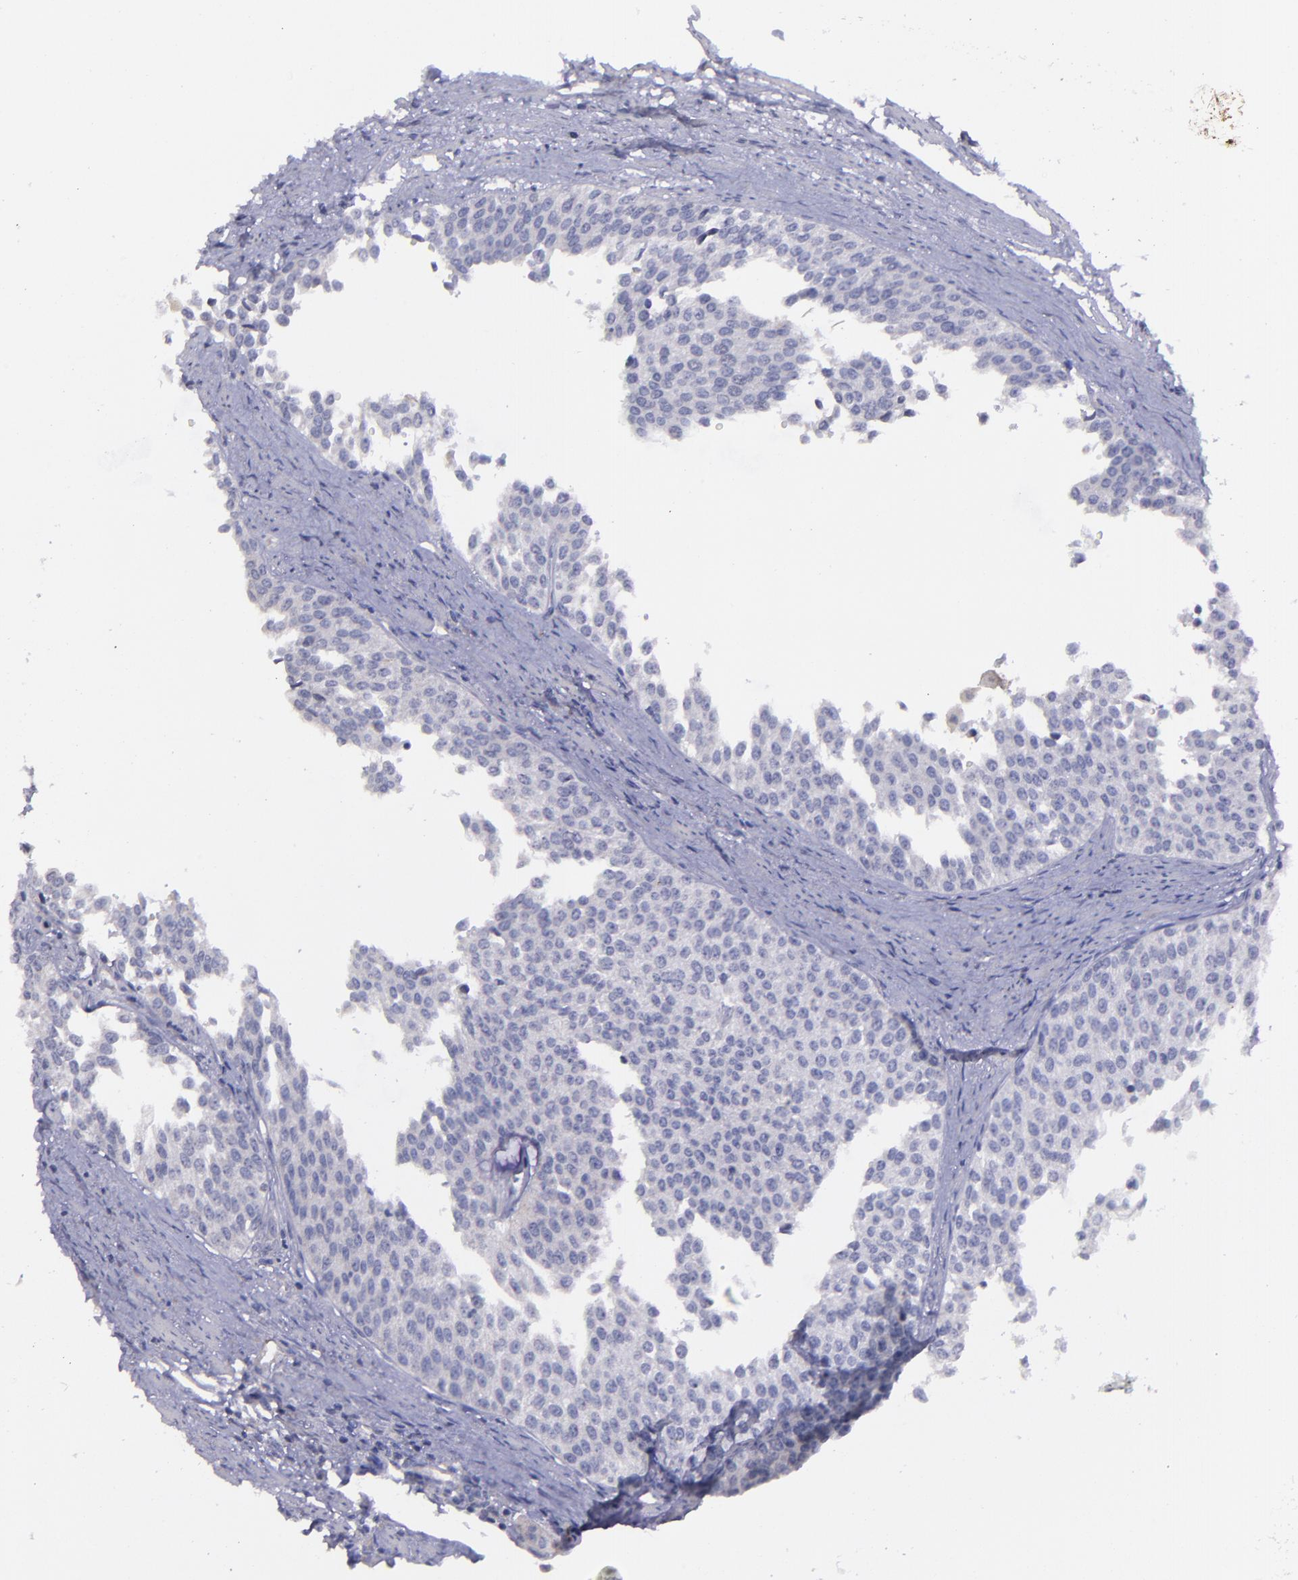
{"staining": {"intensity": "negative", "quantity": "none", "location": "none"}, "tissue": "urothelial cancer", "cell_type": "Tumor cells", "image_type": "cancer", "snomed": [{"axis": "morphology", "description": "Urothelial carcinoma, Low grade"}, {"axis": "topography", "description": "Urinary bladder"}], "caption": "IHC micrograph of low-grade urothelial carcinoma stained for a protein (brown), which shows no staining in tumor cells.", "gene": "MASP1", "patient": {"sex": "female", "age": 73}}